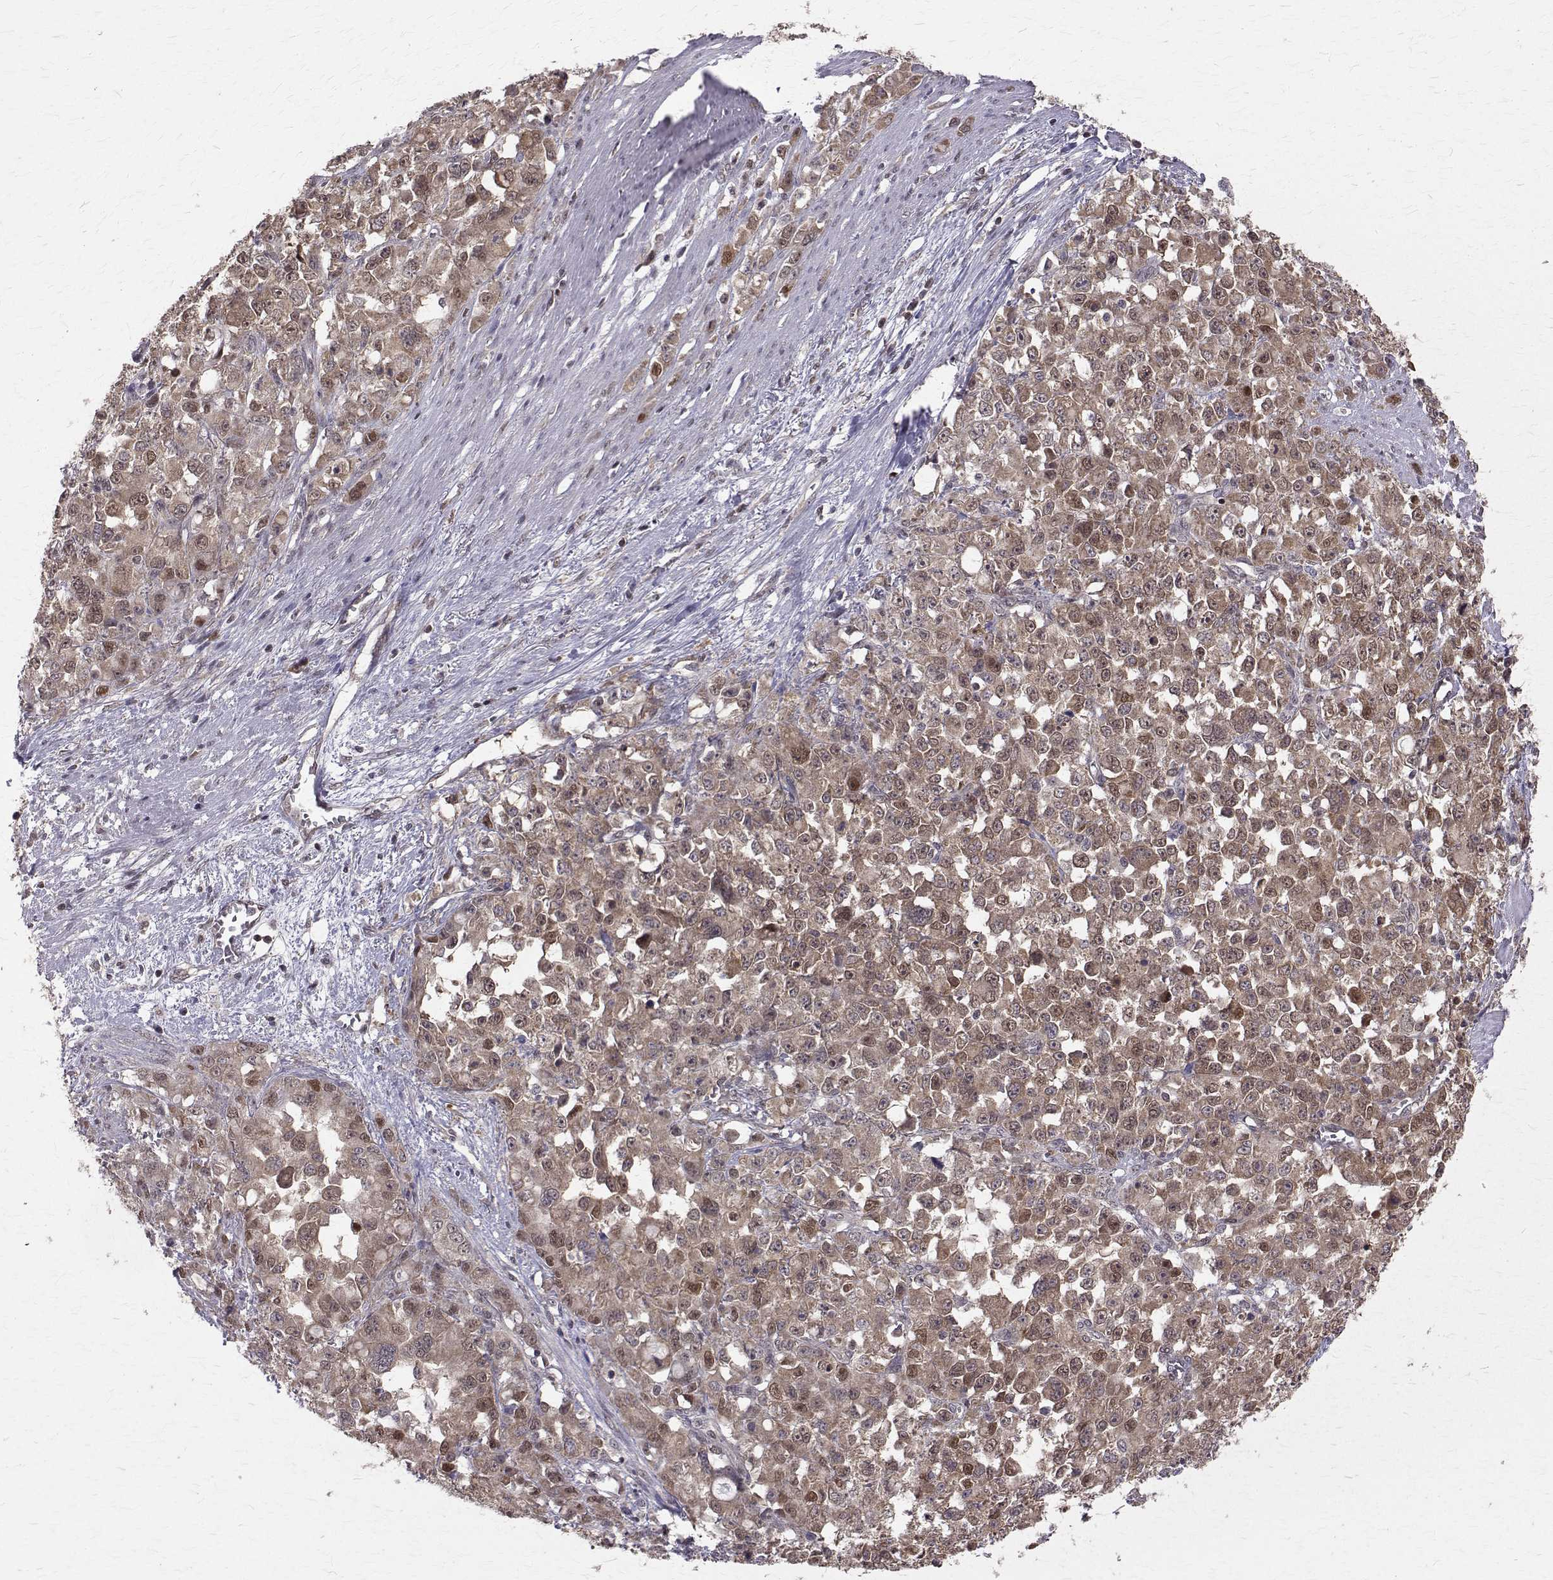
{"staining": {"intensity": "weak", "quantity": ">75%", "location": "cytoplasmic/membranous,nuclear"}, "tissue": "stomach cancer", "cell_type": "Tumor cells", "image_type": "cancer", "snomed": [{"axis": "morphology", "description": "Adenocarcinoma, NOS"}, {"axis": "topography", "description": "Stomach"}], "caption": "Weak cytoplasmic/membranous and nuclear positivity is present in approximately >75% of tumor cells in adenocarcinoma (stomach).", "gene": "NIF3L1", "patient": {"sex": "female", "age": 76}}